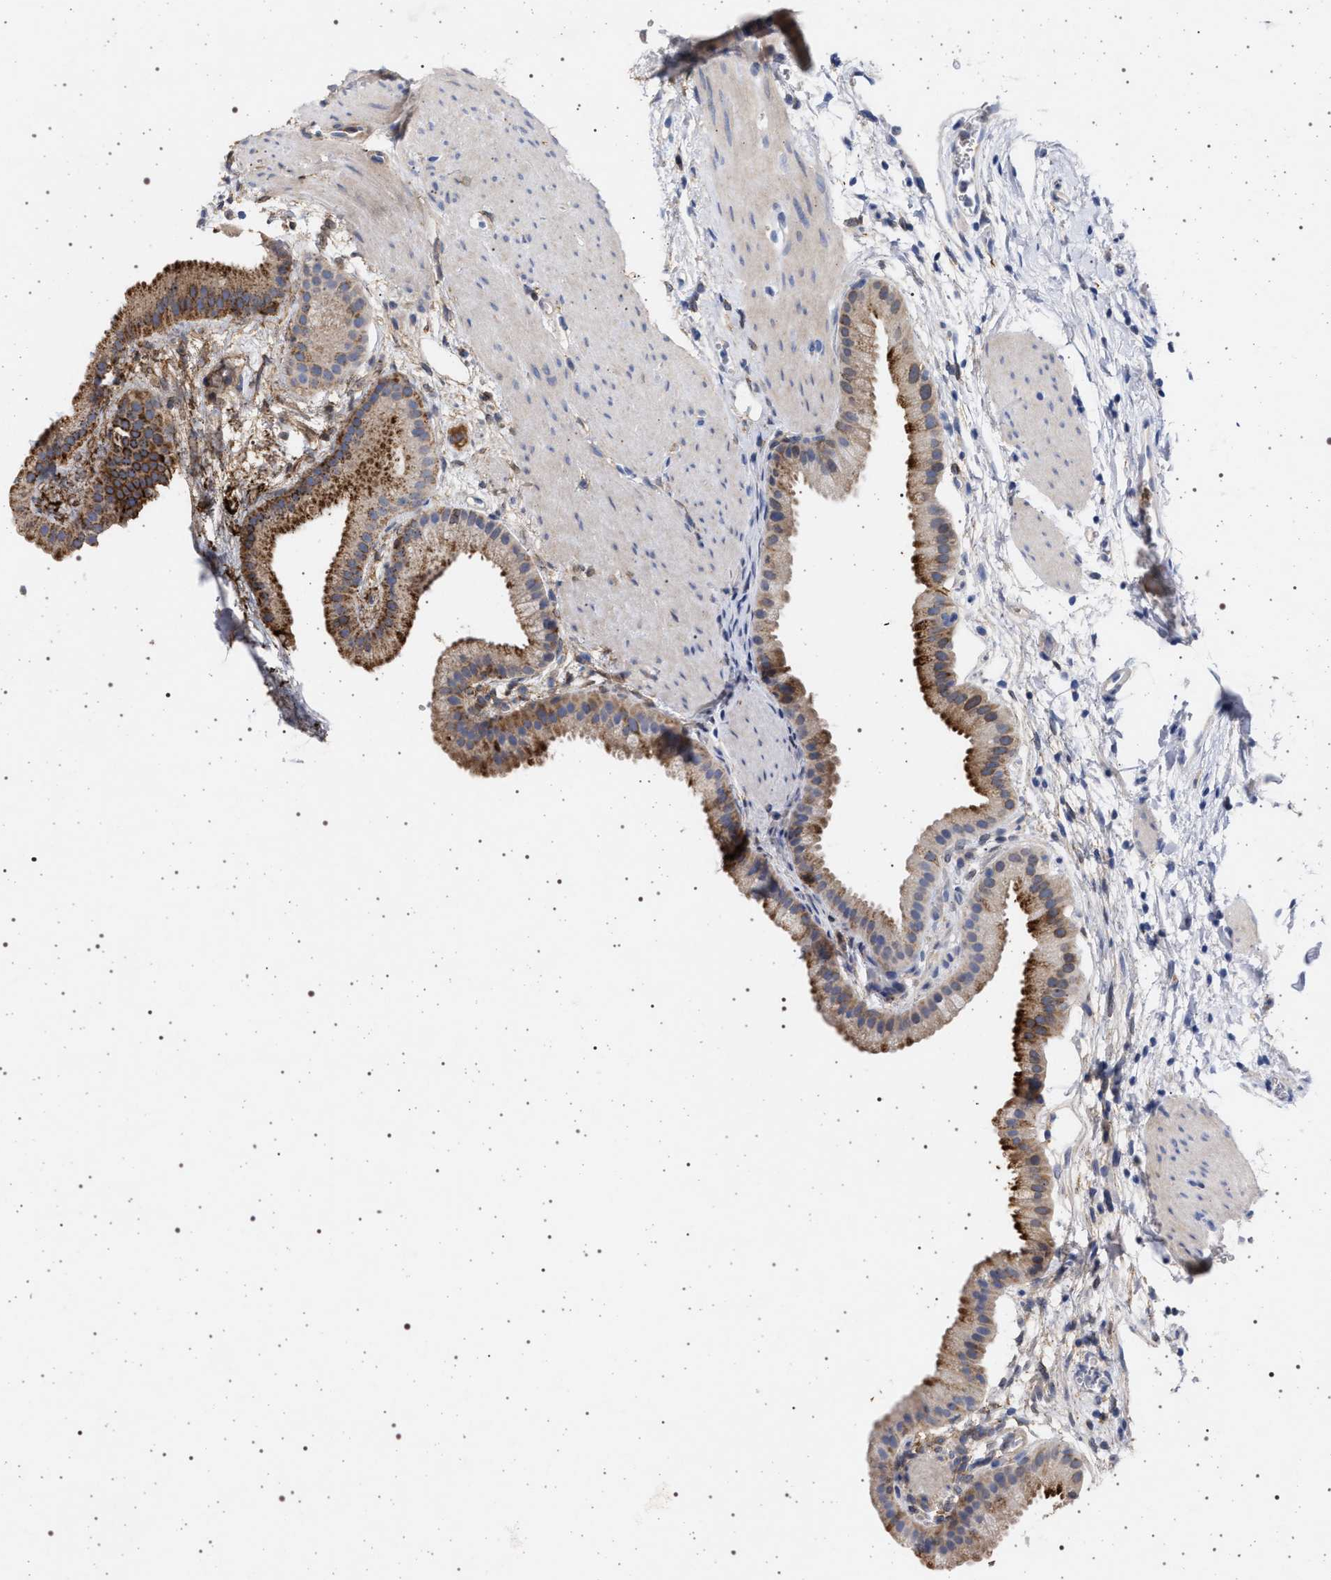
{"staining": {"intensity": "moderate", "quantity": ">75%", "location": "cytoplasmic/membranous"}, "tissue": "gallbladder", "cell_type": "Glandular cells", "image_type": "normal", "snomed": [{"axis": "morphology", "description": "Normal tissue, NOS"}, {"axis": "topography", "description": "Gallbladder"}], "caption": "DAB immunohistochemical staining of unremarkable gallbladder reveals moderate cytoplasmic/membranous protein expression in about >75% of glandular cells. The staining was performed using DAB (3,3'-diaminobenzidine), with brown indicating positive protein expression. Nuclei are stained blue with hematoxylin.", "gene": "PLG", "patient": {"sex": "female", "age": 64}}